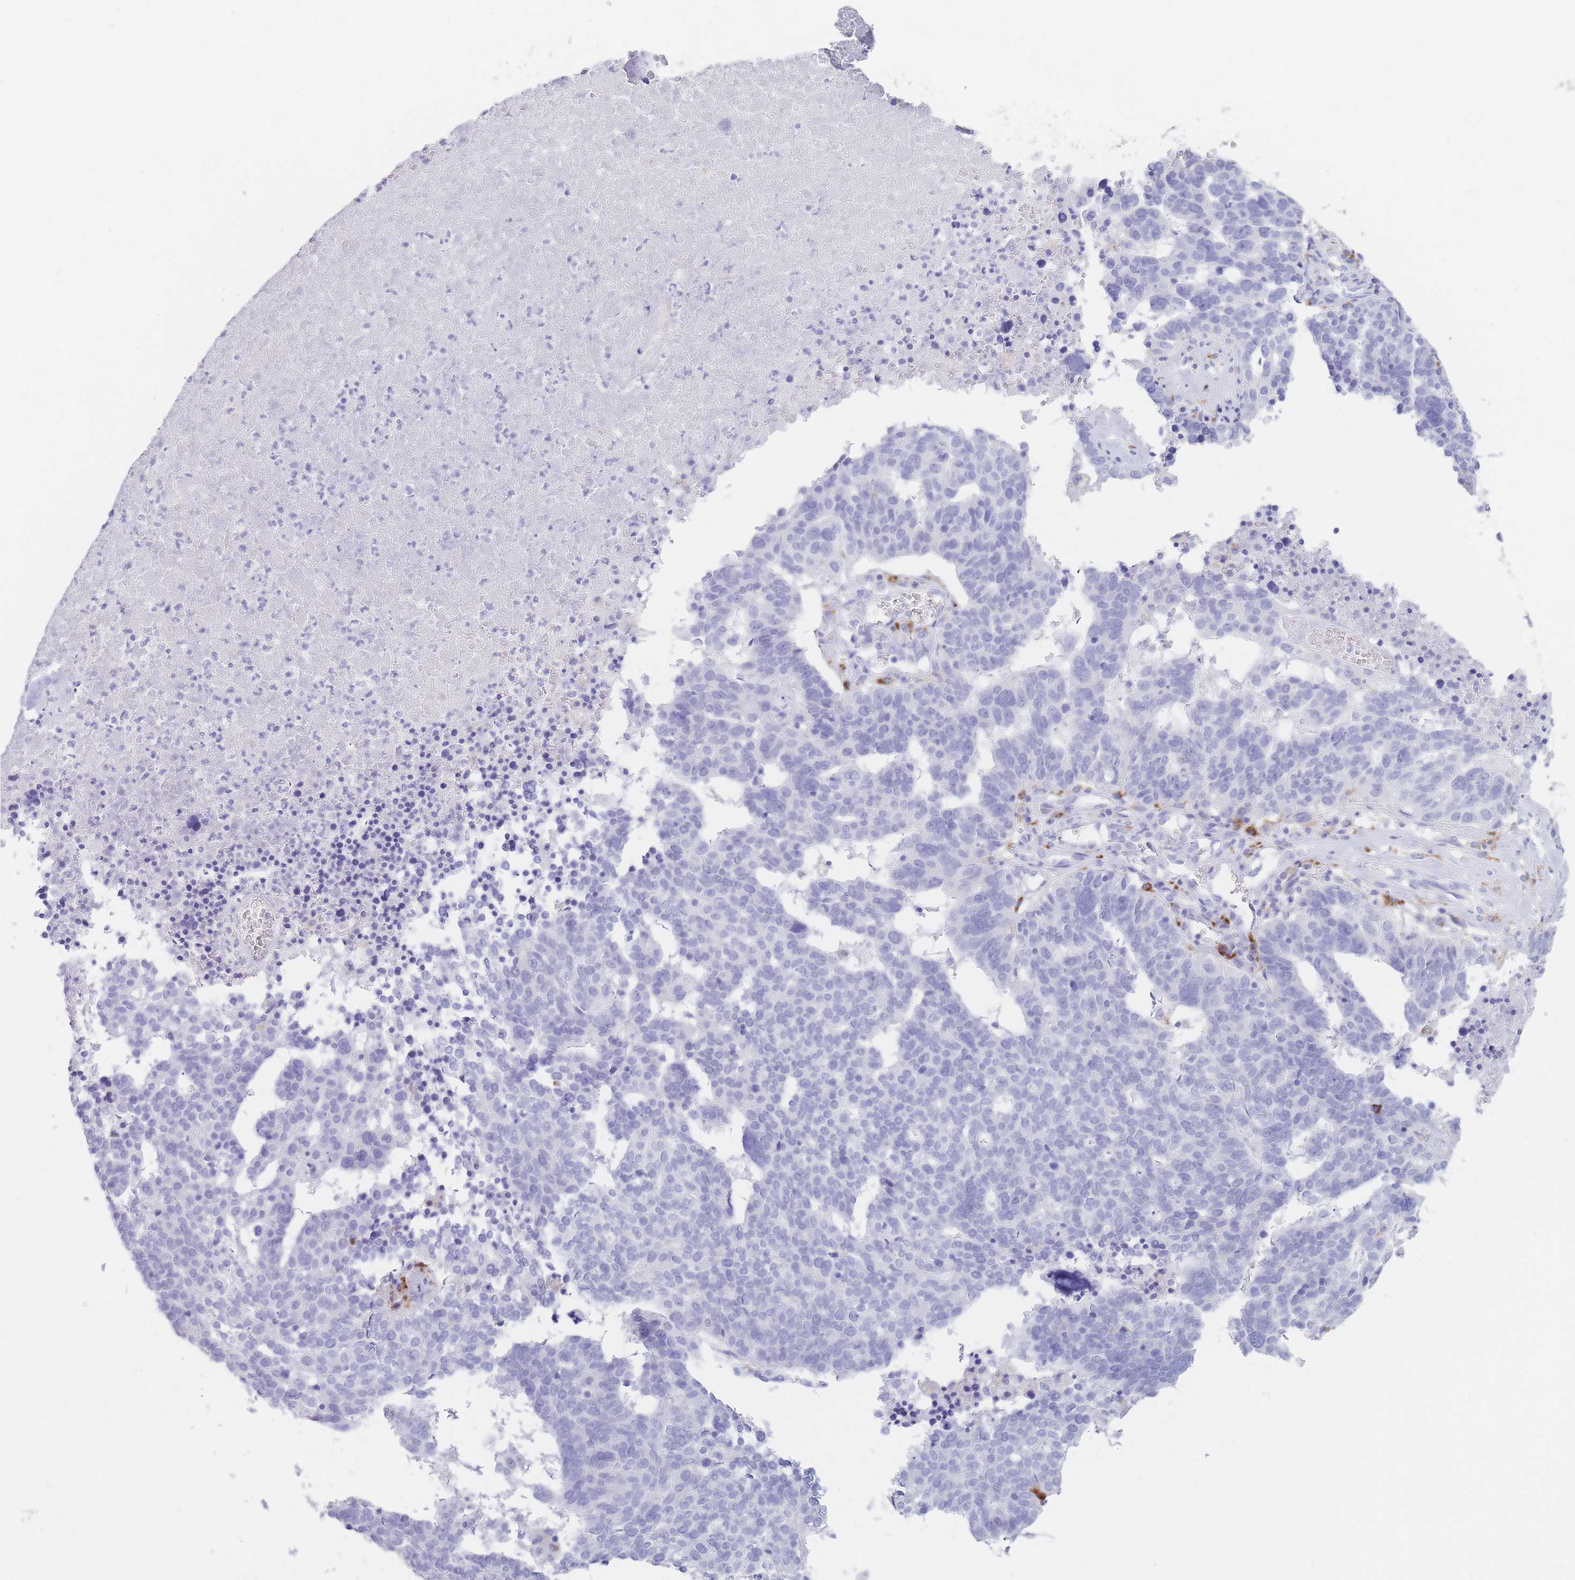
{"staining": {"intensity": "negative", "quantity": "none", "location": "none"}, "tissue": "ovarian cancer", "cell_type": "Tumor cells", "image_type": "cancer", "snomed": [{"axis": "morphology", "description": "Cystadenocarcinoma, serous, NOS"}, {"axis": "topography", "description": "Ovary"}], "caption": "Serous cystadenocarcinoma (ovarian) stained for a protein using IHC reveals no positivity tumor cells.", "gene": "RHO", "patient": {"sex": "female", "age": 59}}